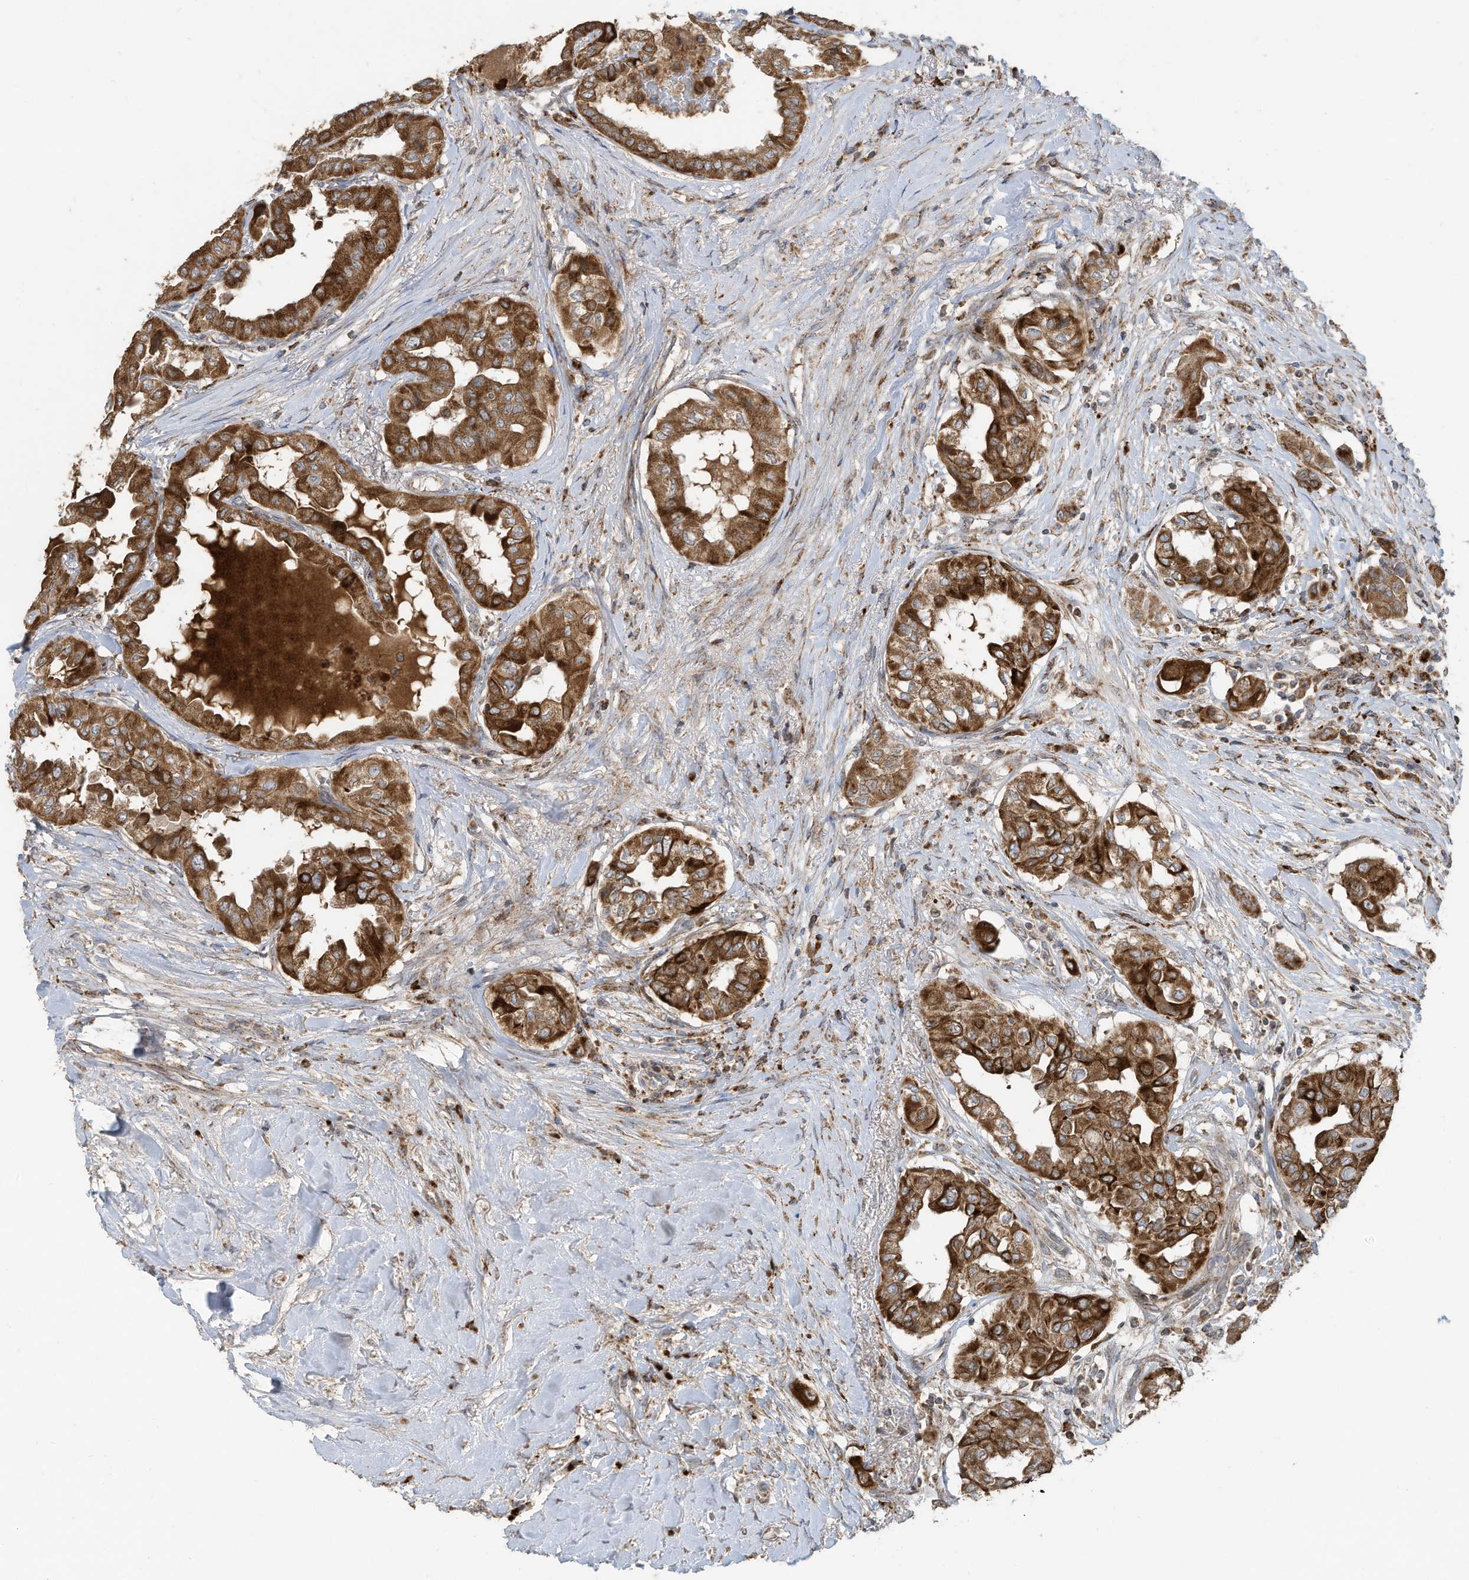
{"staining": {"intensity": "strong", "quantity": ">75%", "location": "cytoplasmic/membranous"}, "tissue": "thyroid cancer", "cell_type": "Tumor cells", "image_type": "cancer", "snomed": [{"axis": "morphology", "description": "Papillary adenocarcinoma, NOS"}, {"axis": "topography", "description": "Thyroid gland"}], "caption": "Tumor cells display high levels of strong cytoplasmic/membranous expression in about >75% of cells in human papillary adenocarcinoma (thyroid). The staining was performed using DAB, with brown indicating positive protein expression. Nuclei are stained blue with hematoxylin.", "gene": "C2orf74", "patient": {"sex": "female", "age": 59}}